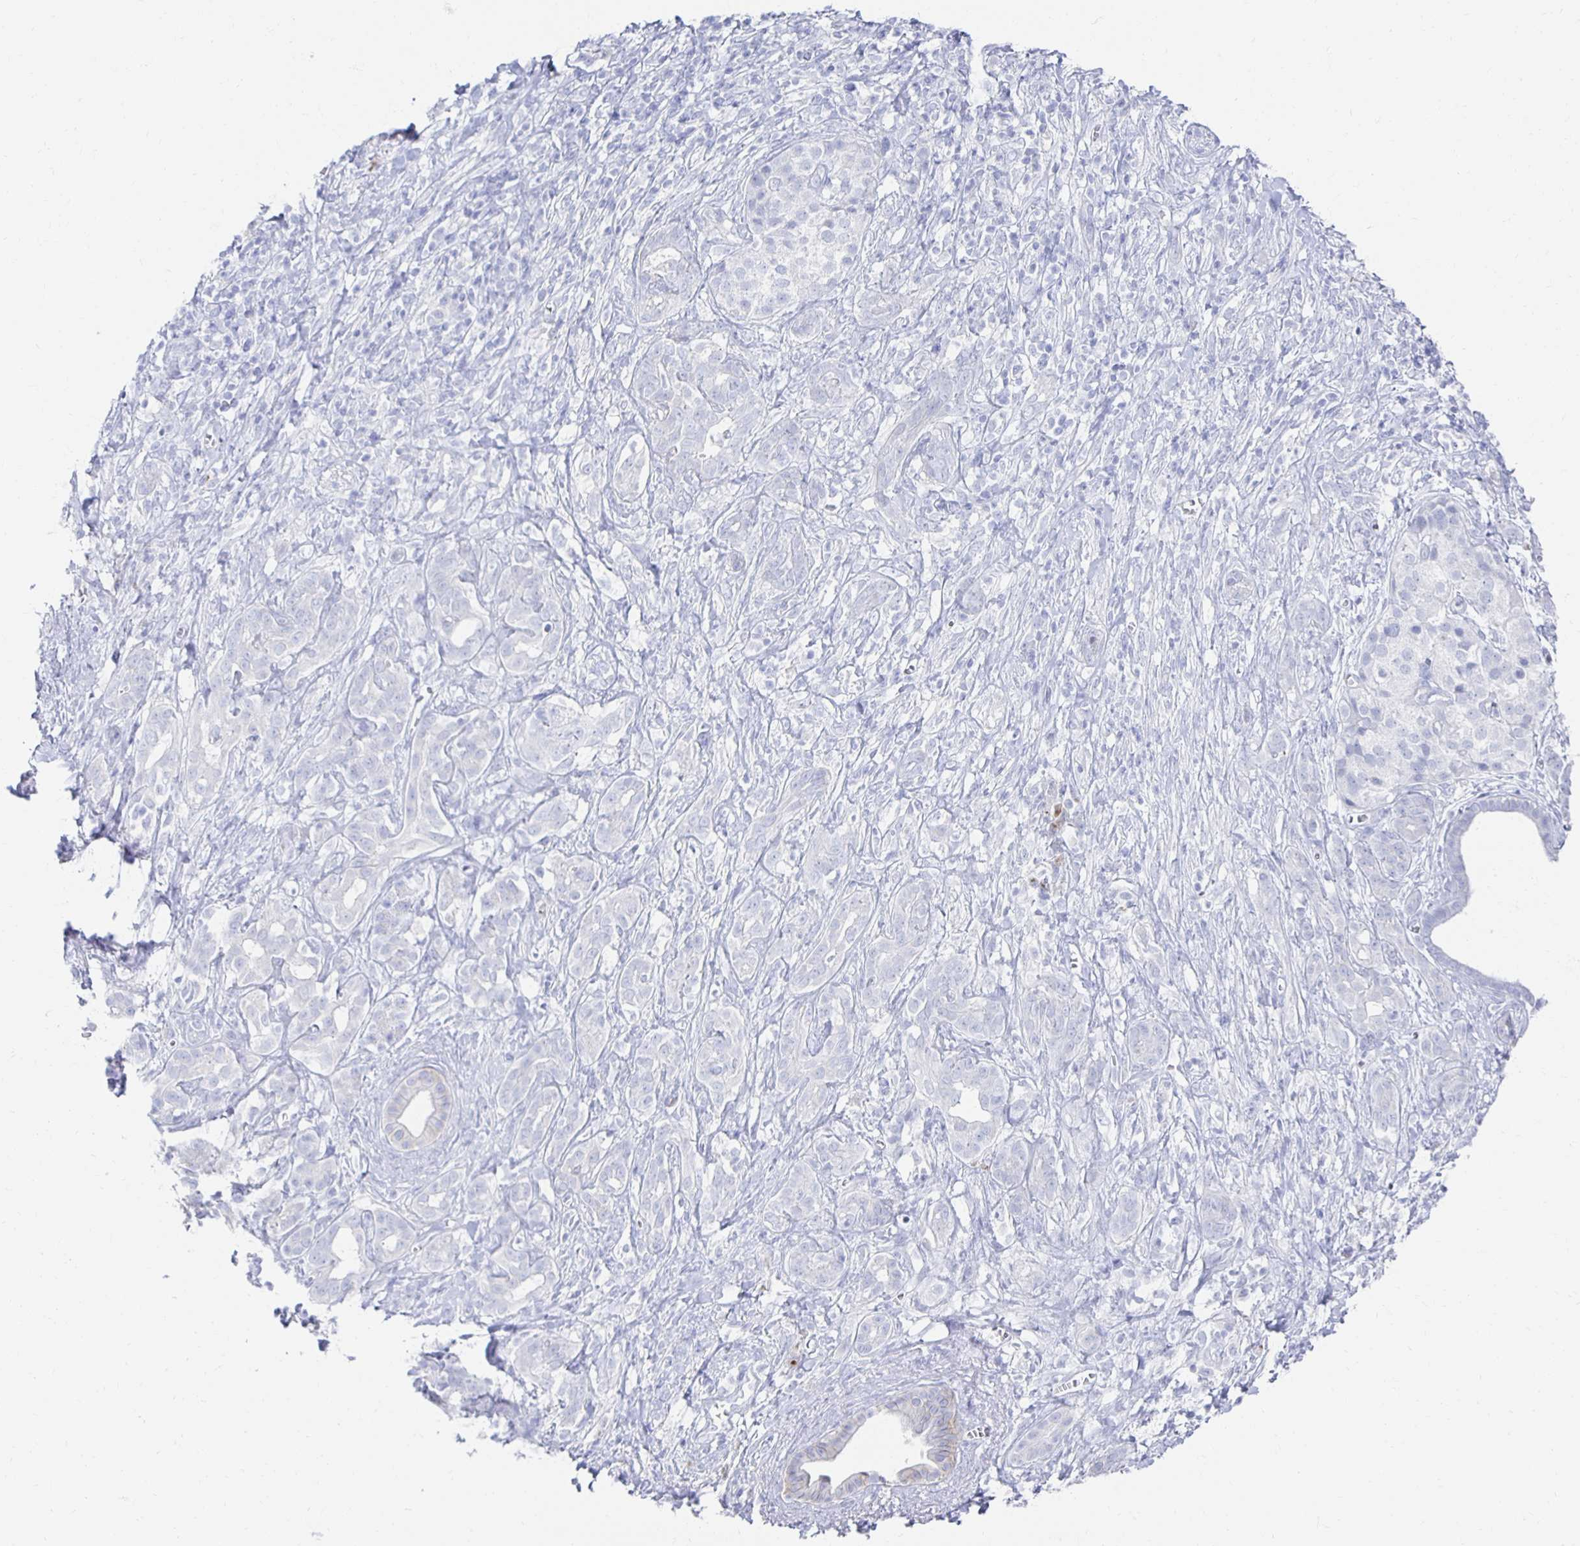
{"staining": {"intensity": "negative", "quantity": "none", "location": "none"}, "tissue": "pancreatic cancer", "cell_type": "Tumor cells", "image_type": "cancer", "snomed": [{"axis": "morphology", "description": "Adenocarcinoma, NOS"}, {"axis": "topography", "description": "Pancreas"}], "caption": "Pancreatic cancer (adenocarcinoma) was stained to show a protein in brown. There is no significant positivity in tumor cells.", "gene": "PRDM7", "patient": {"sex": "male", "age": 61}}